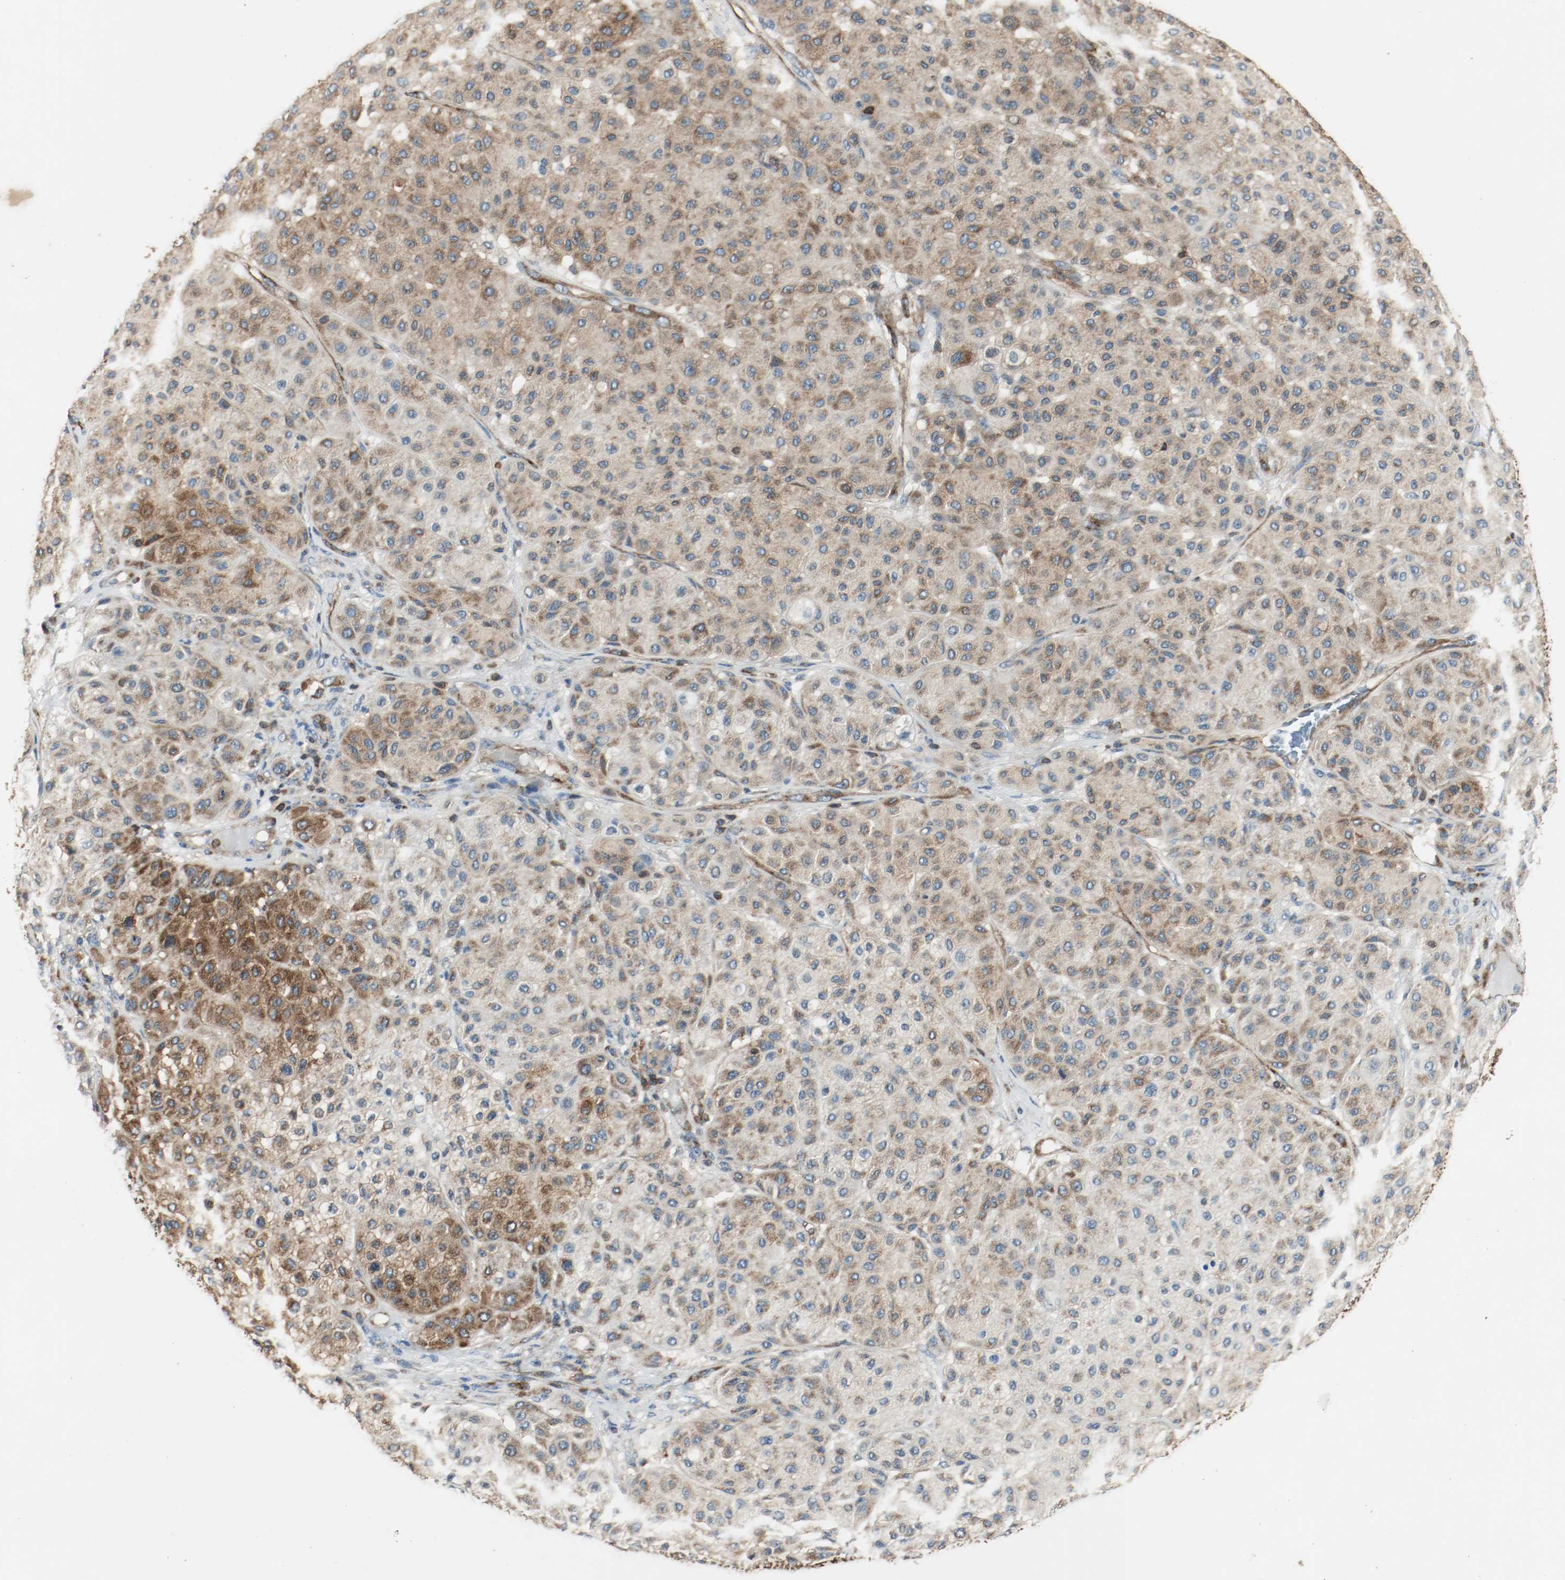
{"staining": {"intensity": "strong", "quantity": ">75%", "location": "cytoplasmic/membranous"}, "tissue": "melanoma", "cell_type": "Tumor cells", "image_type": "cancer", "snomed": [{"axis": "morphology", "description": "Normal tissue, NOS"}, {"axis": "morphology", "description": "Malignant melanoma, Metastatic site"}, {"axis": "topography", "description": "Skin"}], "caption": "A high-resolution micrograph shows immunohistochemistry (IHC) staining of malignant melanoma (metastatic site), which exhibits strong cytoplasmic/membranous expression in approximately >75% of tumor cells. (DAB (3,3'-diaminobenzidine) = brown stain, brightfield microscopy at high magnification).", "gene": "PLCG1", "patient": {"sex": "male", "age": 41}}